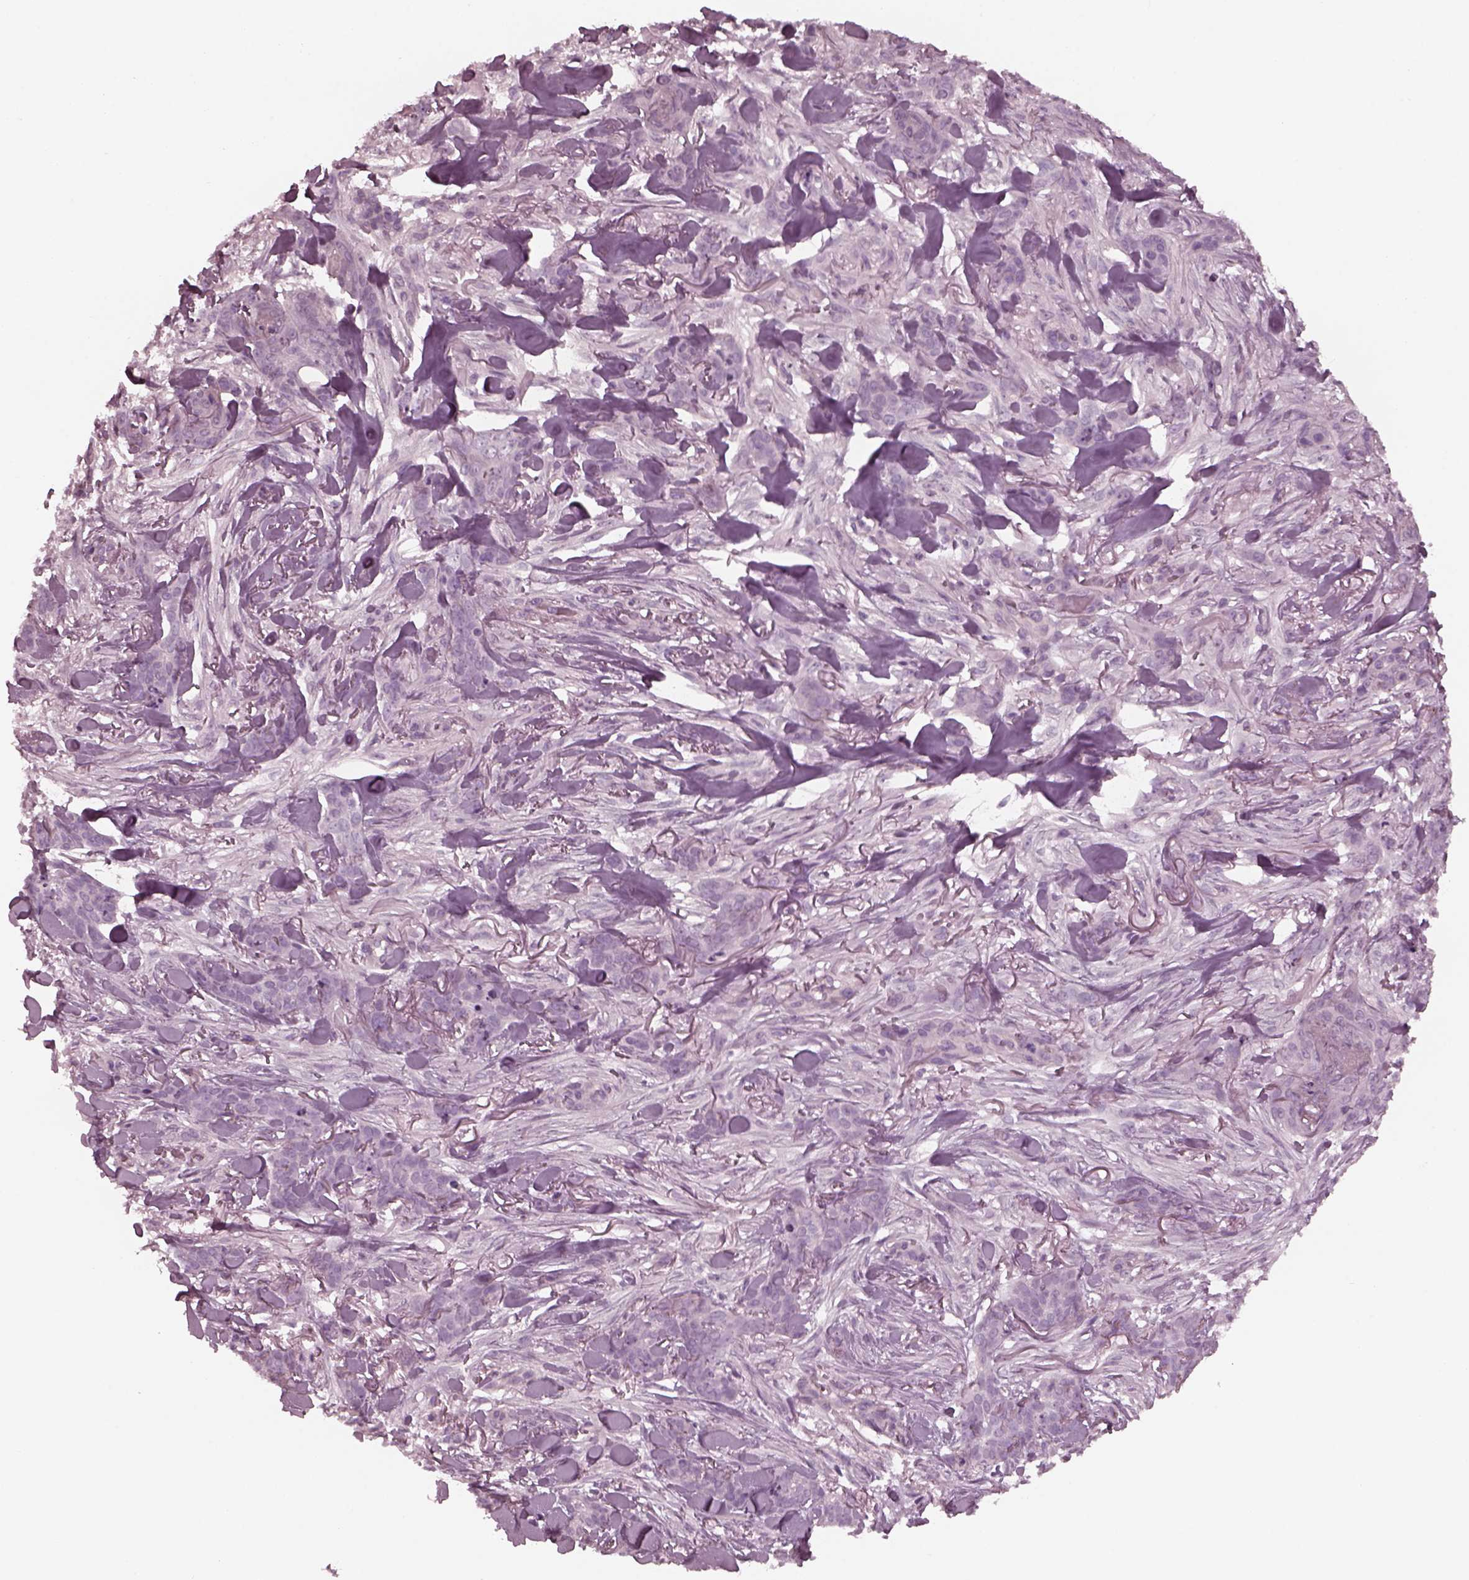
{"staining": {"intensity": "negative", "quantity": "none", "location": "none"}, "tissue": "skin cancer", "cell_type": "Tumor cells", "image_type": "cancer", "snomed": [{"axis": "morphology", "description": "Basal cell carcinoma"}, {"axis": "topography", "description": "Skin"}], "caption": "The photomicrograph exhibits no staining of tumor cells in skin basal cell carcinoma.", "gene": "YY2", "patient": {"sex": "female", "age": 61}}